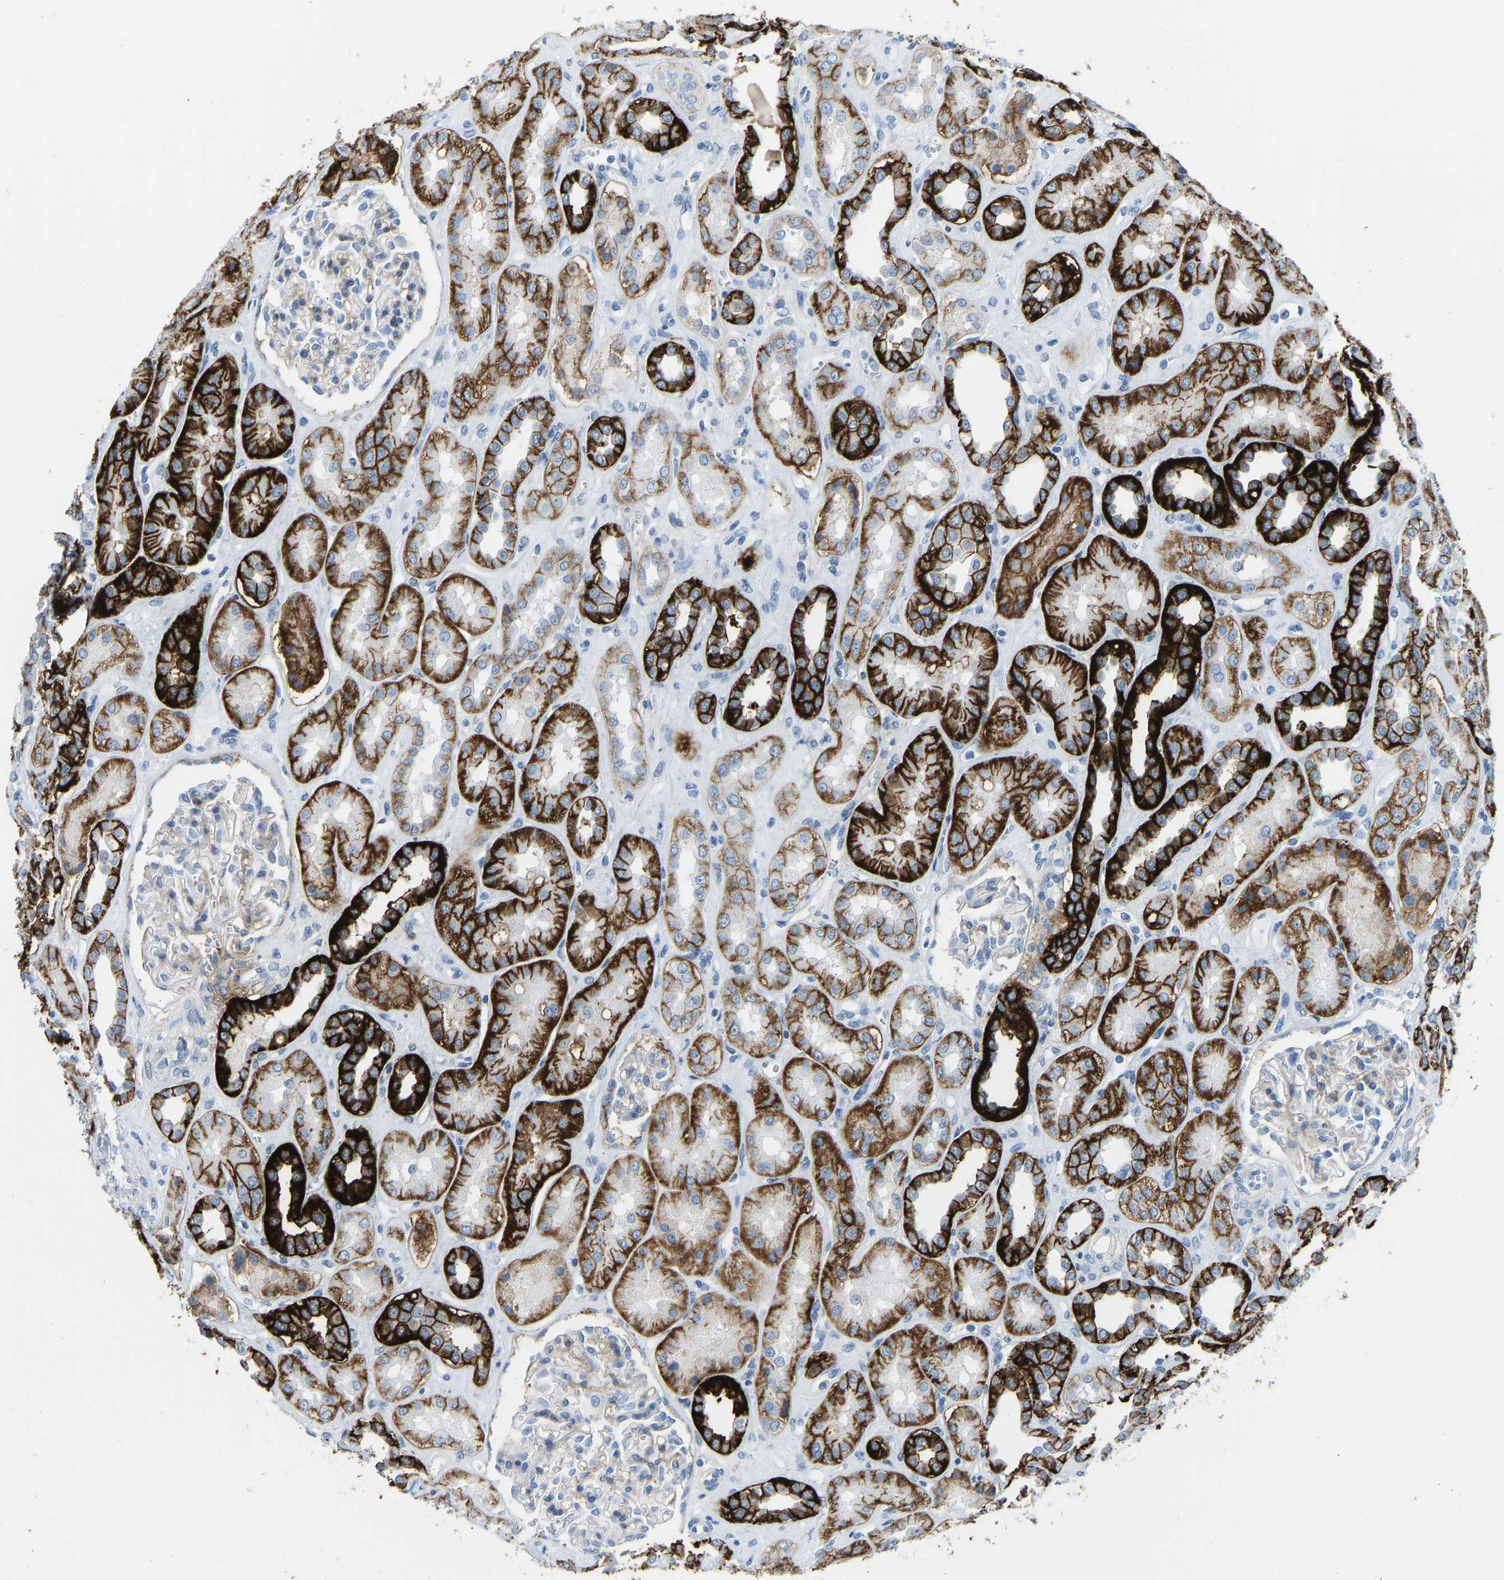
{"staining": {"intensity": "weak", "quantity": "<25%", "location": "cytoplasmic/membranous"}, "tissue": "kidney", "cell_type": "Cells in glomeruli", "image_type": "normal", "snomed": [{"axis": "morphology", "description": "Normal tissue, NOS"}, {"axis": "topography", "description": "Kidney"}], "caption": "IHC image of unremarkable kidney: human kidney stained with DAB (3,3'-diaminobenzidine) shows no significant protein positivity in cells in glomeruli.", "gene": "ATP1A1", "patient": {"sex": "male", "age": 59}}